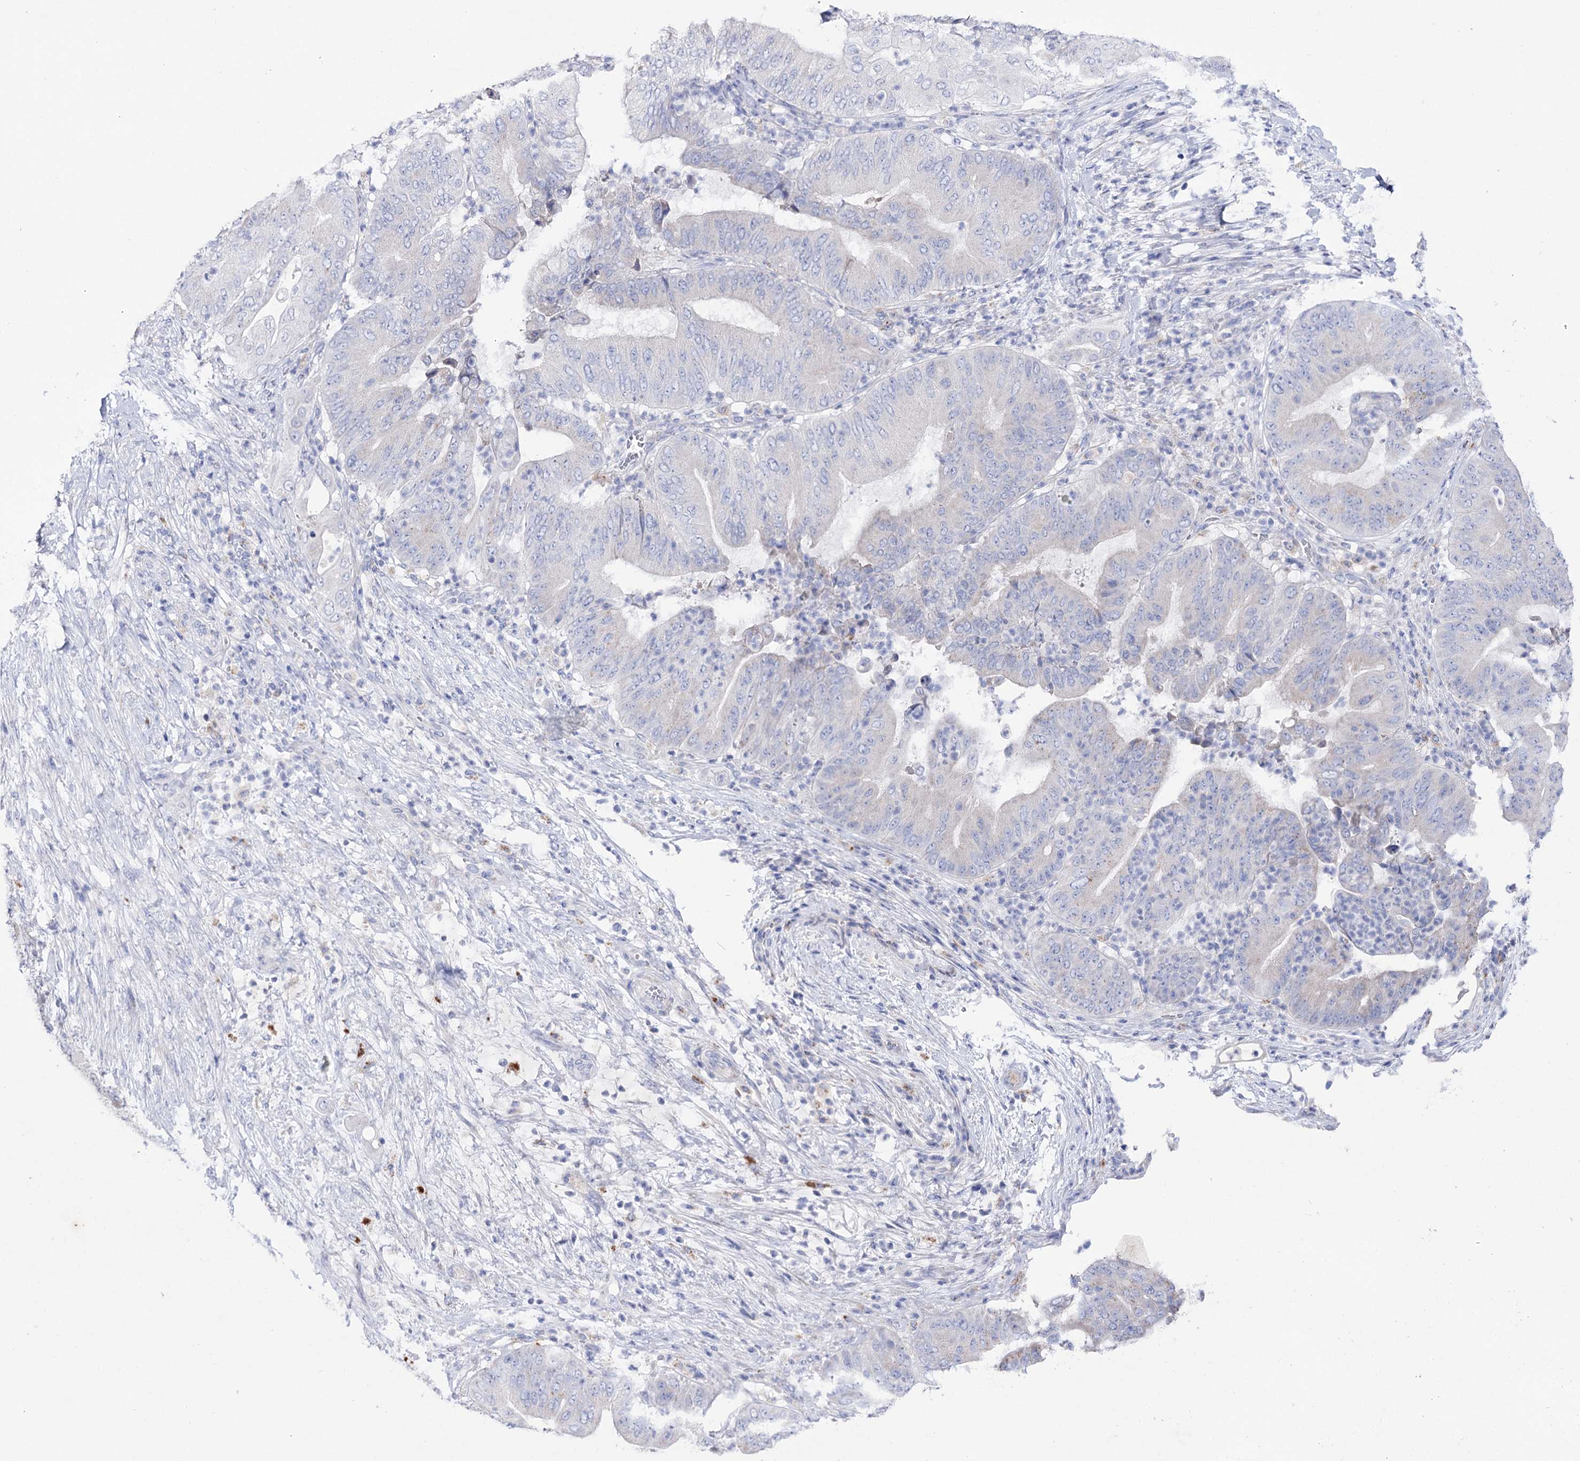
{"staining": {"intensity": "negative", "quantity": "none", "location": "none"}, "tissue": "pancreatic cancer", "cell_type": "Tumor cells", "image_type": "cancer", "snomed": [{"axis": "morphology", "description": "Adenocarcinoma, NOS"}, {"axis": "topography", "description": "Pancreas"}], "caption": "Image shows no protein staining in tumor cells of adenocarcinoma (pancreatic) tissue.", "gene": "NAGLU", "patient": {"sex": "female", "age": 77}}